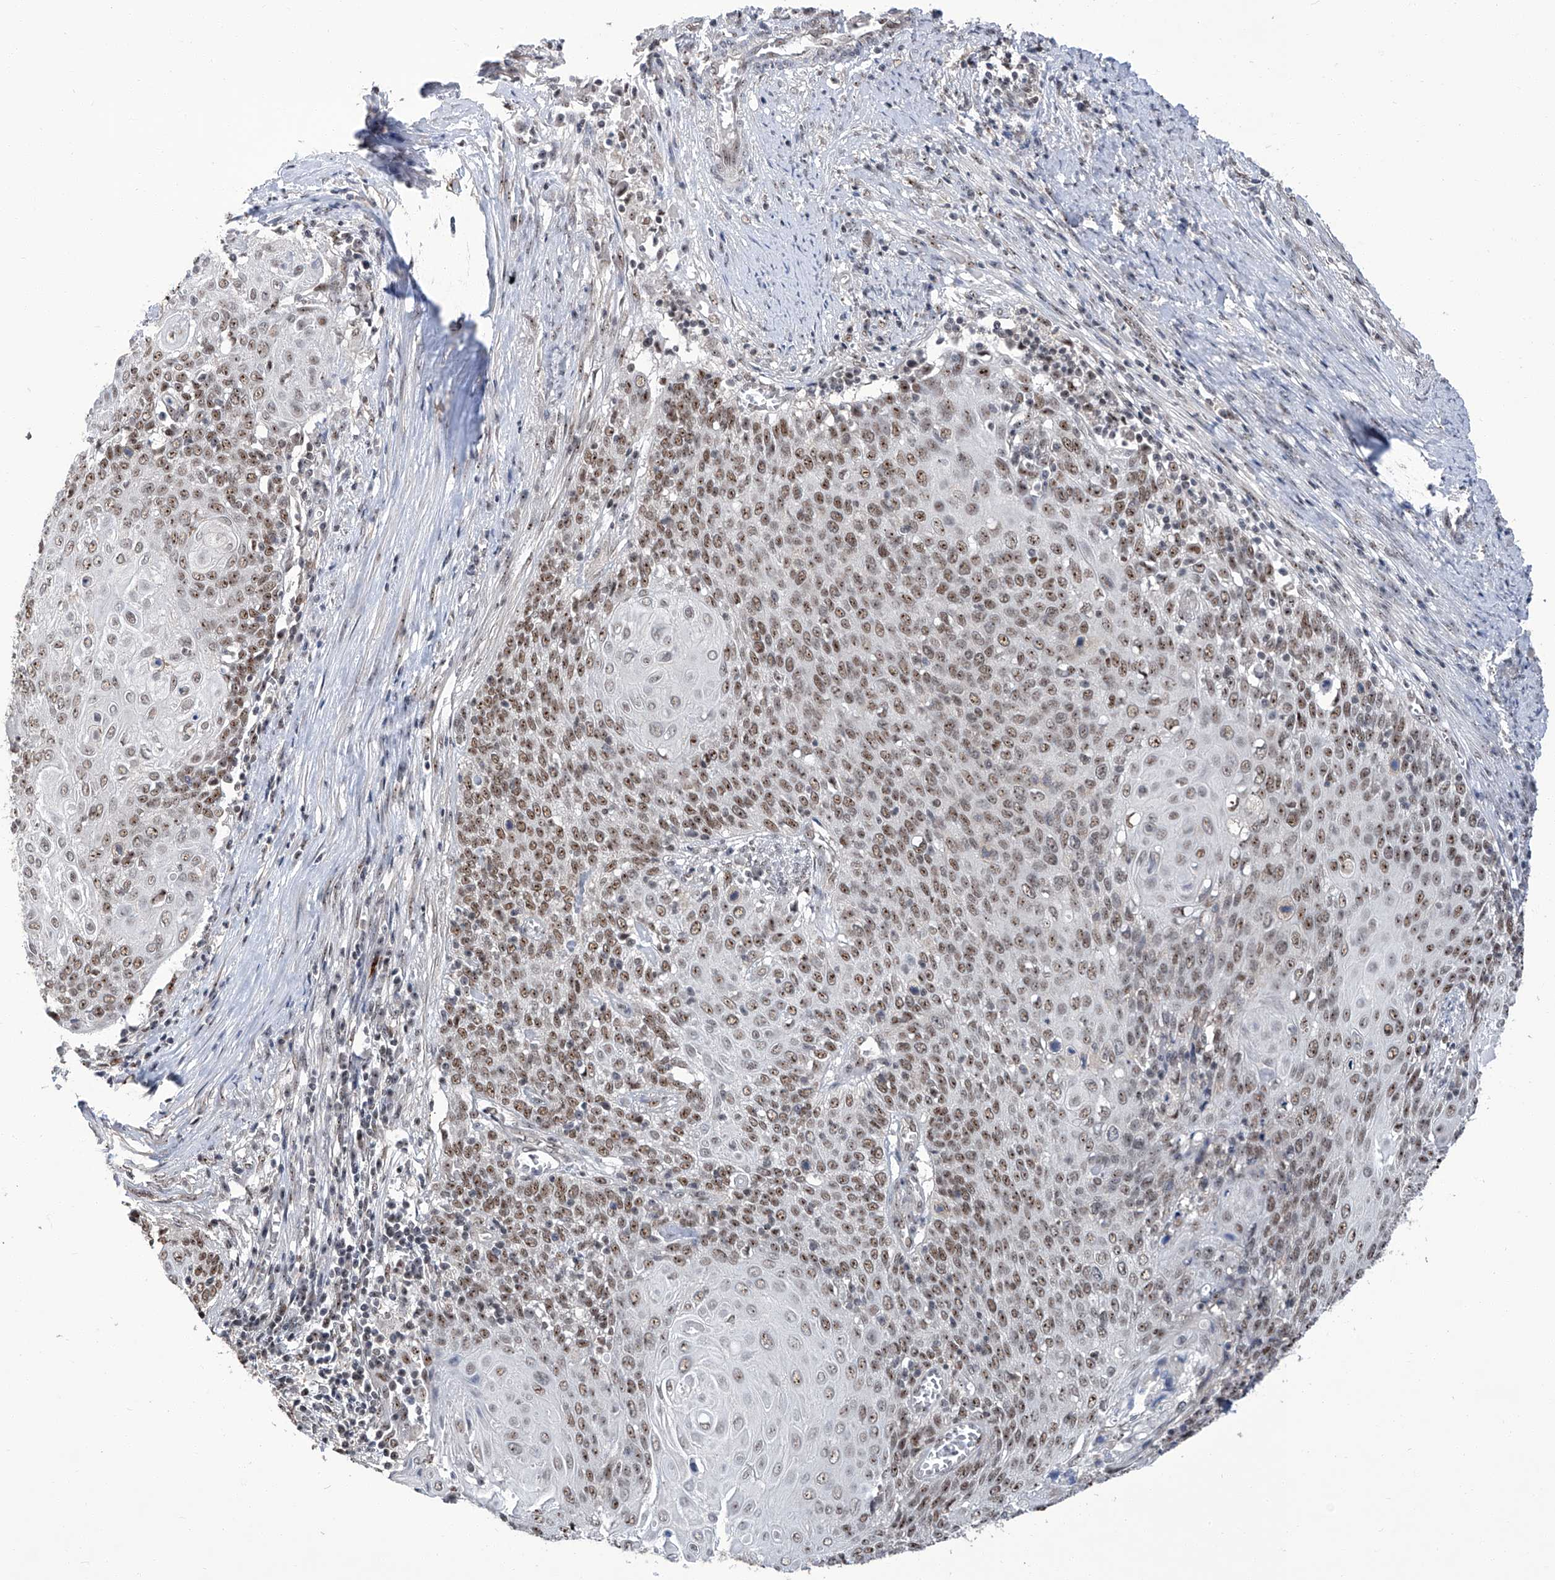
{"staining": {"intensity": "moderate", "quantity": ">75%", "location": "nuclear"}, "tissue": "cervical cancer", "cell_type": "Tumor cells", "image_type": "cancer", "snomed": [{"axis": "morphology", "description": "Squamous cell carcinoma, NOS"}, {"axis": "topography", "description": "Cervix"}], "caption": "Cervical cancer stained for a protein exhibits moderate nuclear positivity in tumor cells. (Brightfield microscopy of DAB IHC at high magnification).", "gene": "CMTR1", "patient": {"sex": "female", "age": 39}}